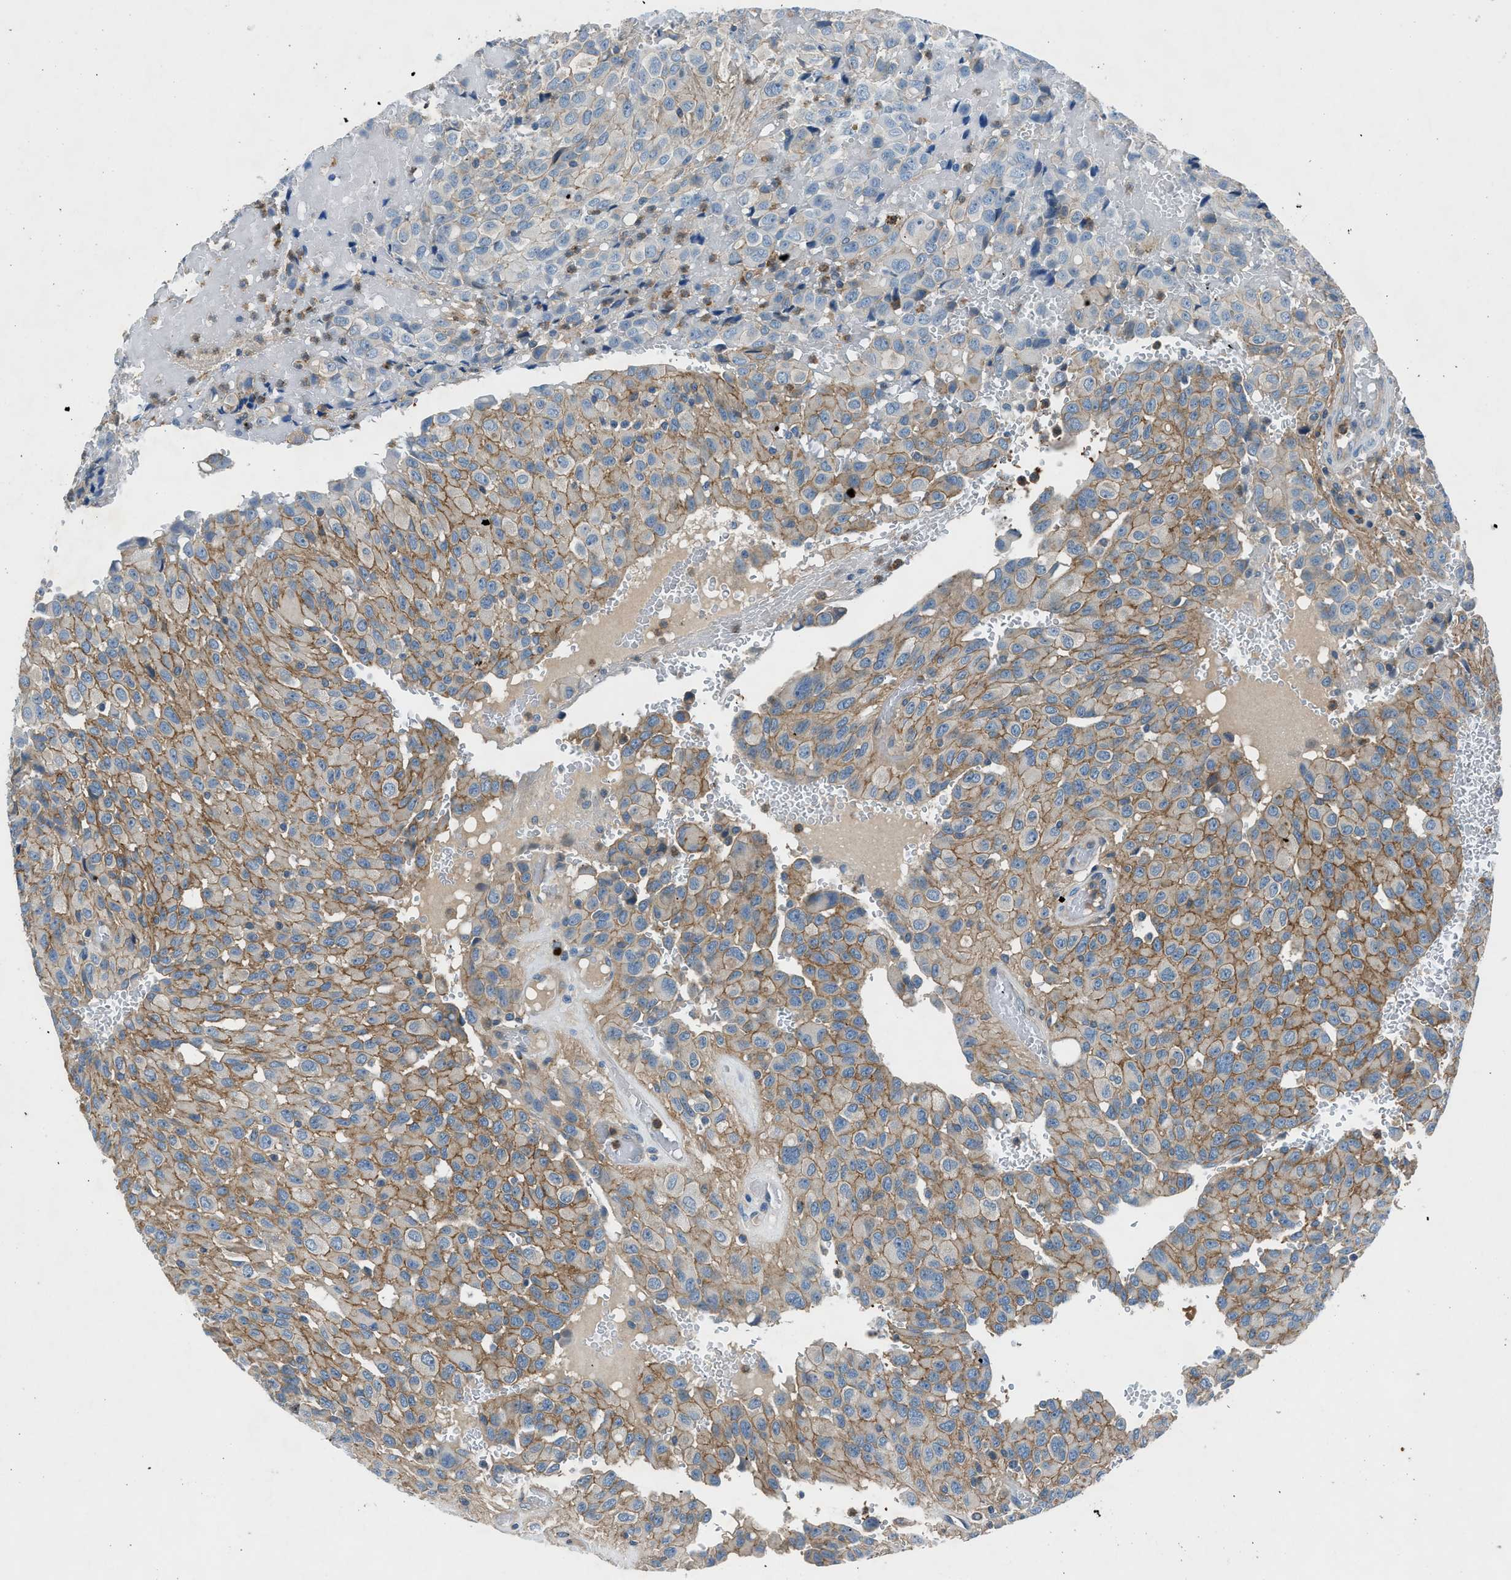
{"staining": {"intensity": "weak", "quantity": "25%-75%", "location": "cytoplasmic/membranous"}, "tissue": "glioma", "cell_type": "Tumor cells", "image_type": "cancer", "snomed": [{"axis": "morphology", "description": "Glioma, malignant, High grade"}, {"axis": "topography", "description": "Brain"}], "caption": "Weak cytoplasmic/membranous staining for a protein is appreciated in about 25%-75% of tumor cells of high-grade glioma (malignant) using immunohistochemistry.", "gene": "BMP1", "patient": {"sex": "male", "age": 32}}